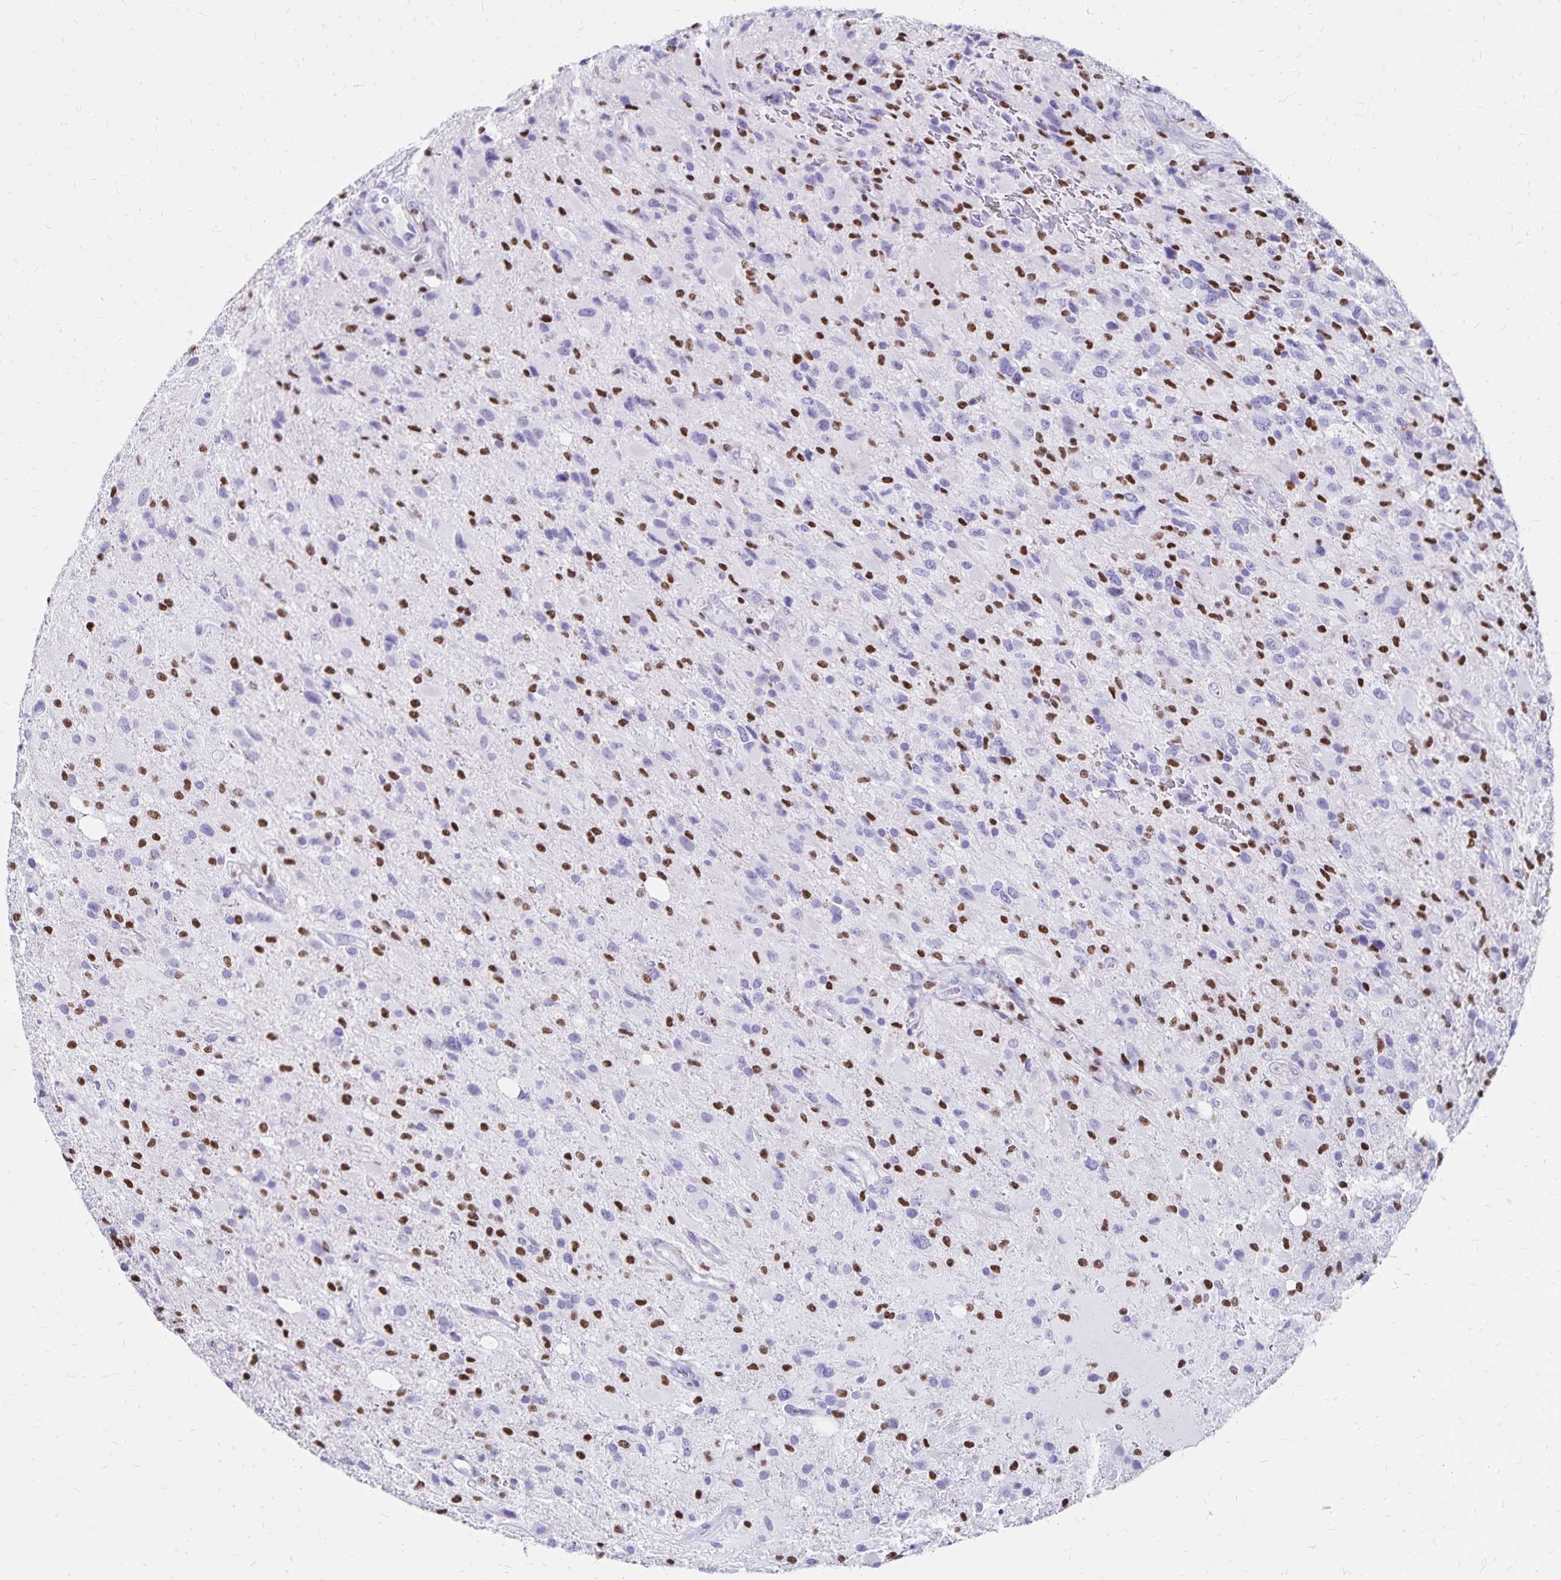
{"staining": {"intensity": "negative", "quantity": "none", "location": "none"}, "tissue": "glioma", "cell_type": "Tumor cells", "image_type": "cancer", "snomed": [{"axis": "morphology", "description": "Glioma, malignant, High grade"}, {"axis": "topography", "description": "Brain"}], "caption": "This histopathology image is of malignant glioma (high-grade) stained with immunohistochemistry (IHC) to label a protein in brown with the nuclei are counter-stained blue. There is no expression in tumor cells.", "gene": "IKZF1", "patient": {"sex": "male", "age": 53}}